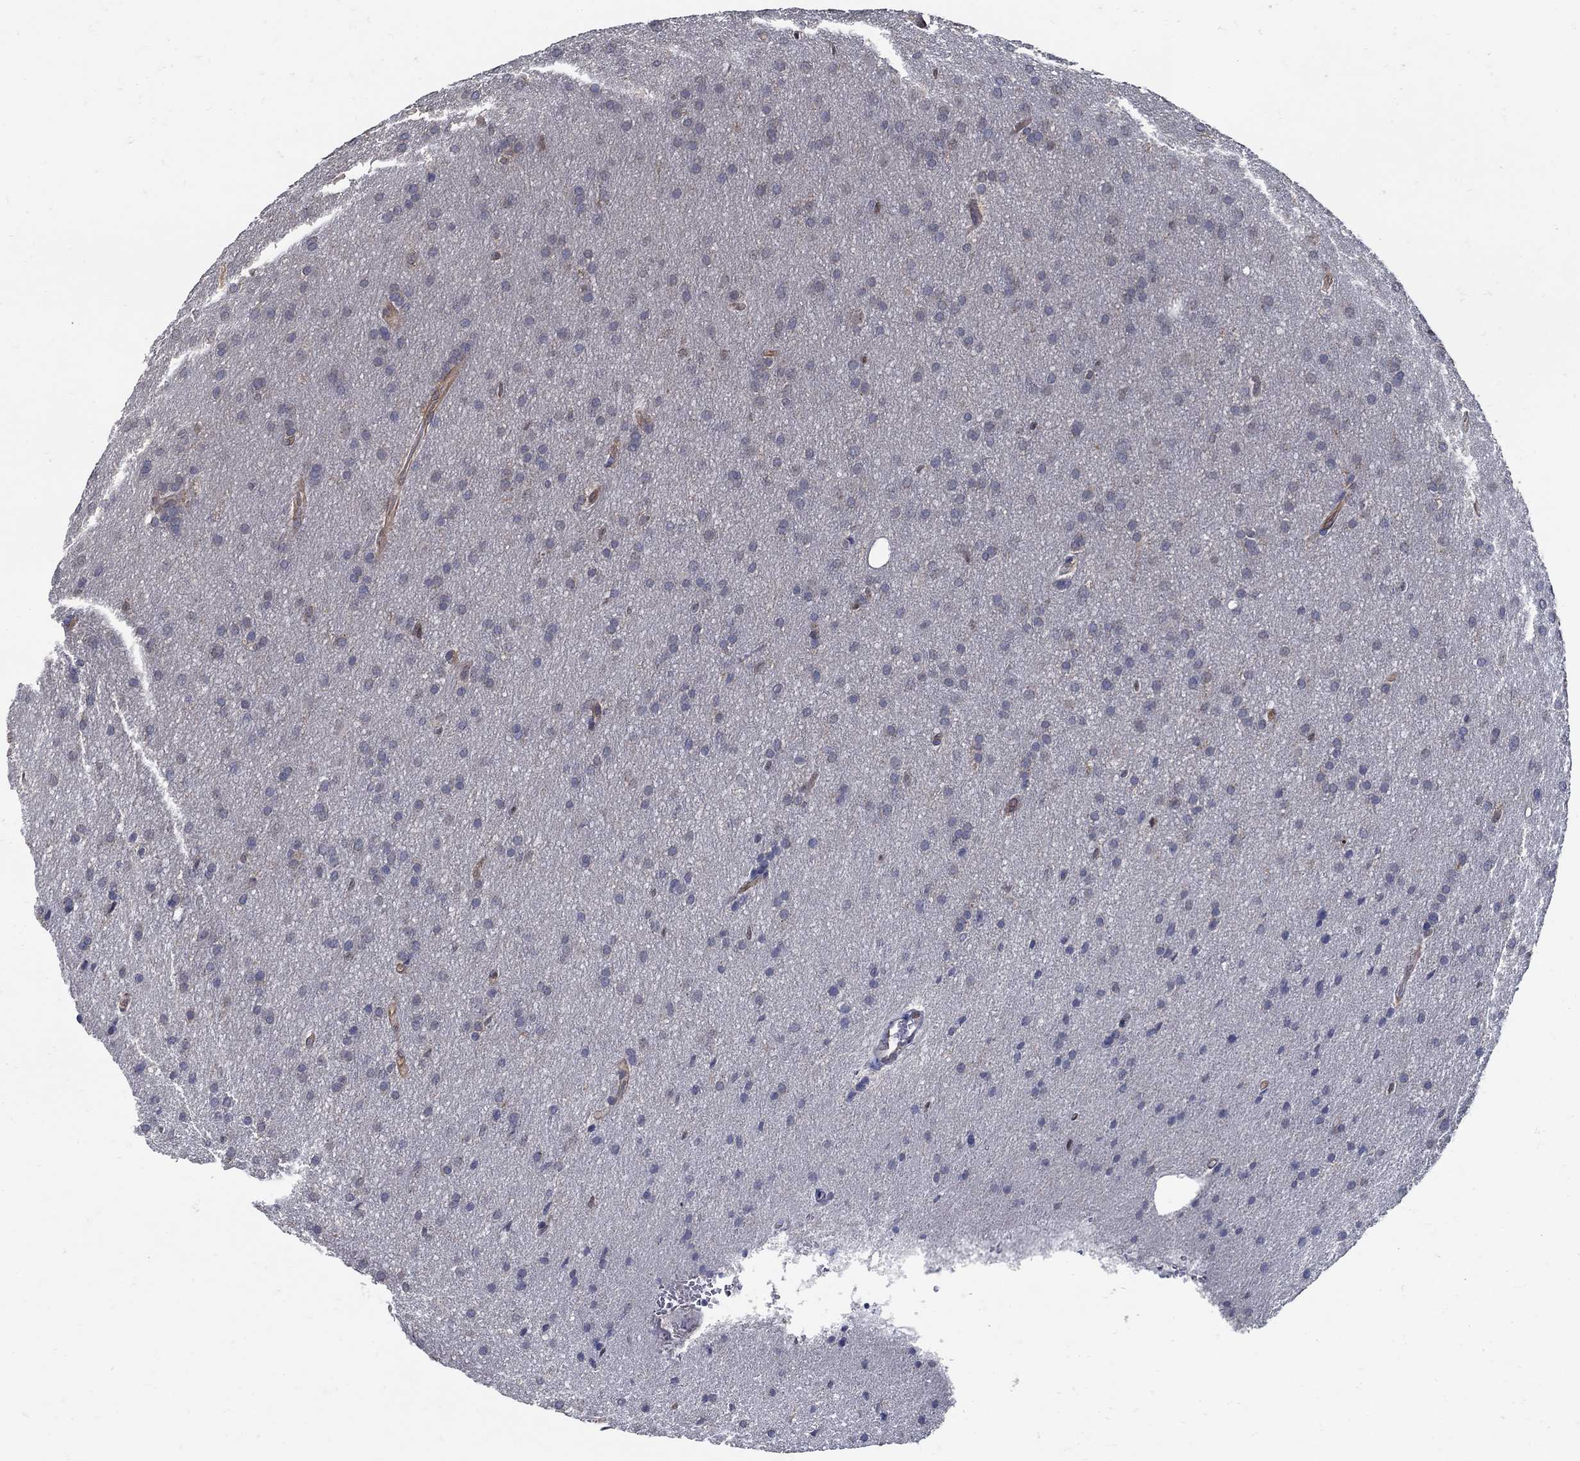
{"staining": {"intensity": "negative", "quantity": "none", "location": "none"}, "tissue": "glioma", "cell_type": "Tumor cells", "image_type": "cancer", "snomed": [{"axis": "morphology", "description": "Glioma, malignant, Low grade"}, {"axis": "topography", "description": "Brain"}], "caption": "High magnification brightfield microscopy of malignant low-grade glioma stained with DAB (brown) and counterstained with hematoxylin (blue): tumor cells show no significant expression.", "gene": "MTHFR", "patient": {"sex": "female", "age": 32}}